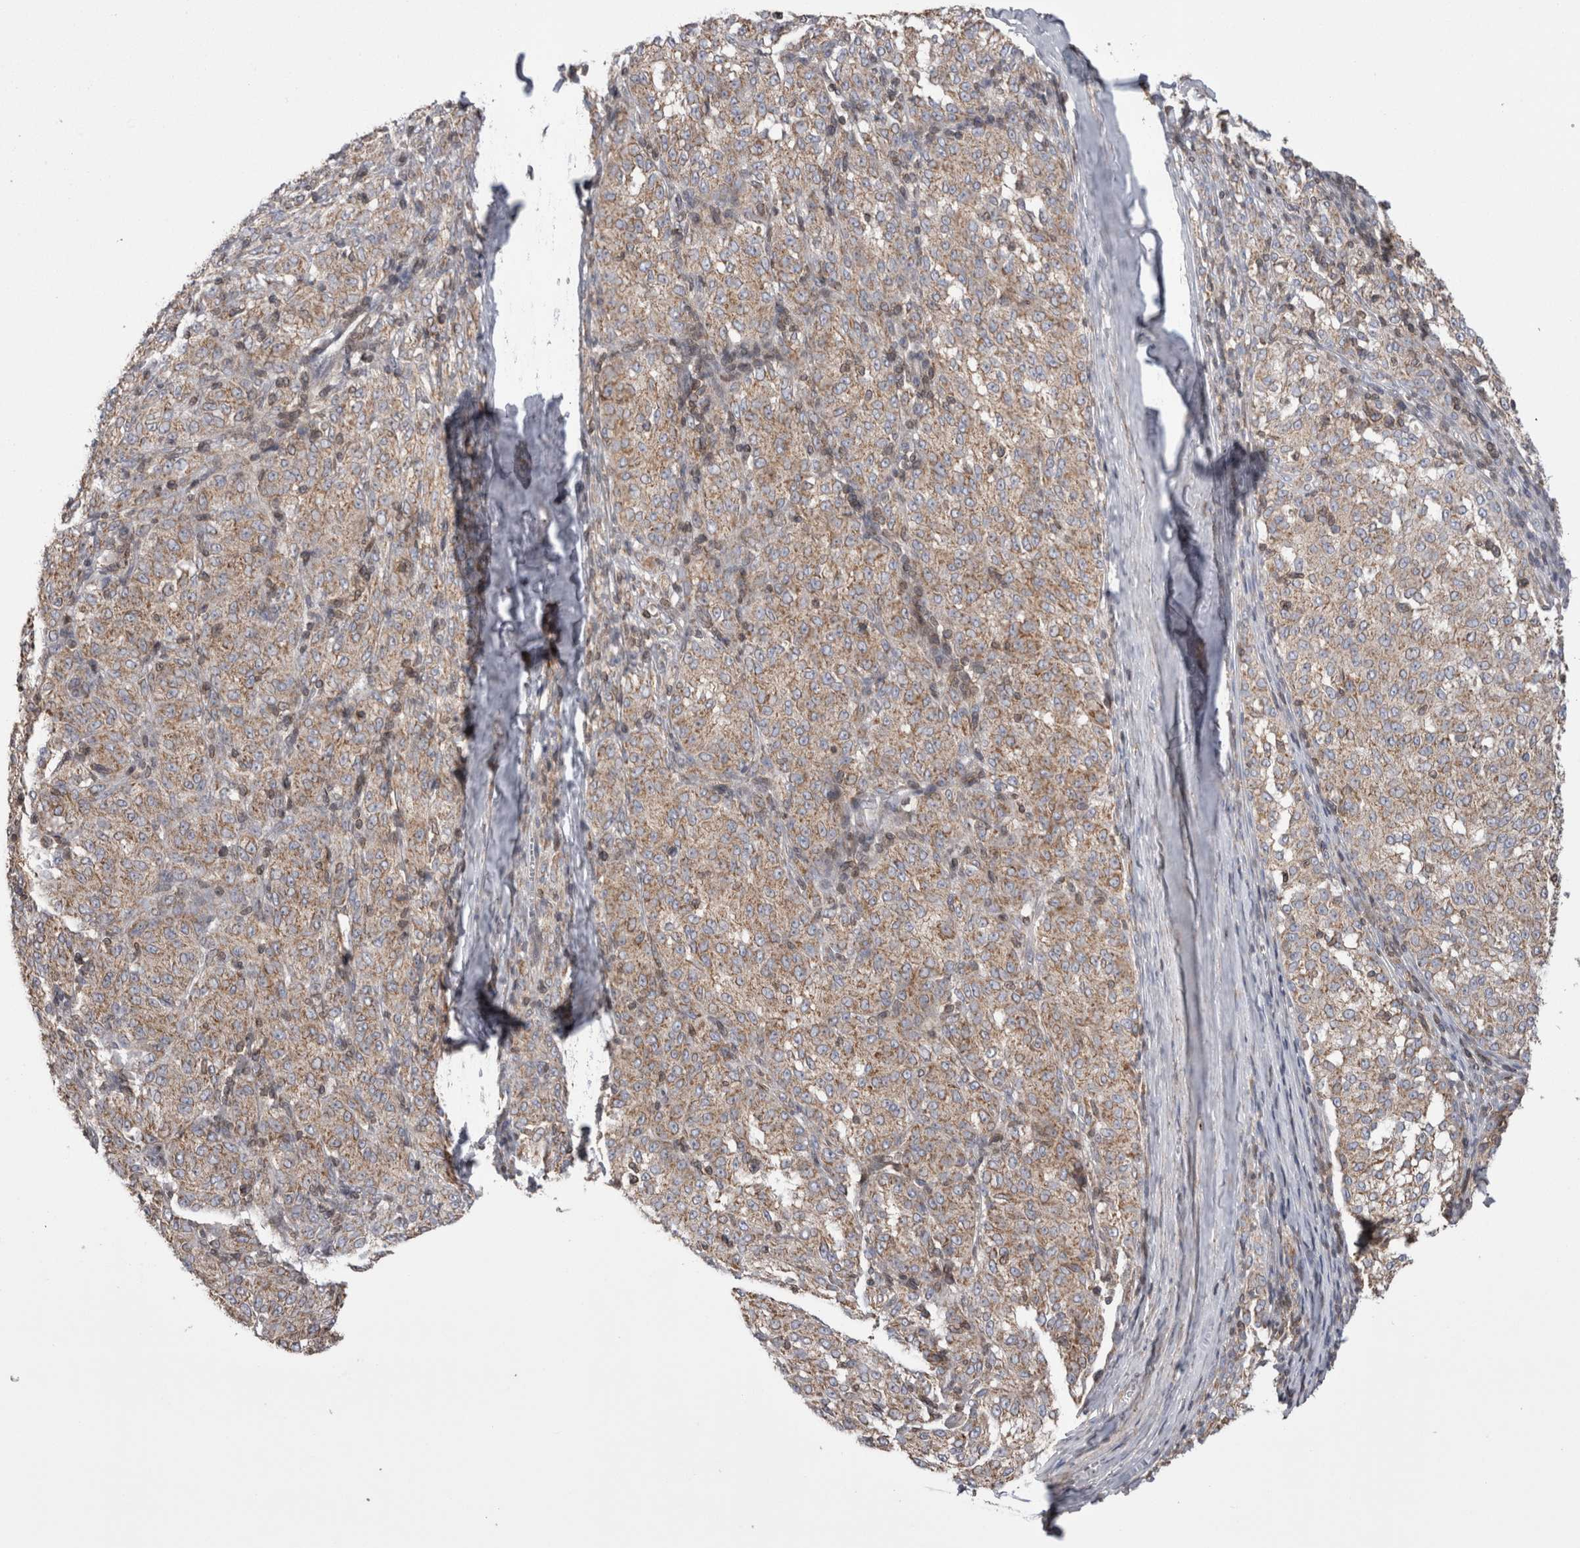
{"staining": {"intensity": "weak", "quantity": "<25%", "location": "cytoplasmic/membranous"}, "tissue": "melanoma", "cell_type": "Tumor cells", "image_type": "cancer", "snomed": [{"axis": "morphology", "description": "Malignant melanoma, NOS"}, {"axis": "topography", "description": "Skin"}], "caption": "Immunohistochemical staining of human melanoma demonstrates no significant expression in tumor cells.", "gene": "DARS2", "patient": {"sex": "female", "age": 72}}